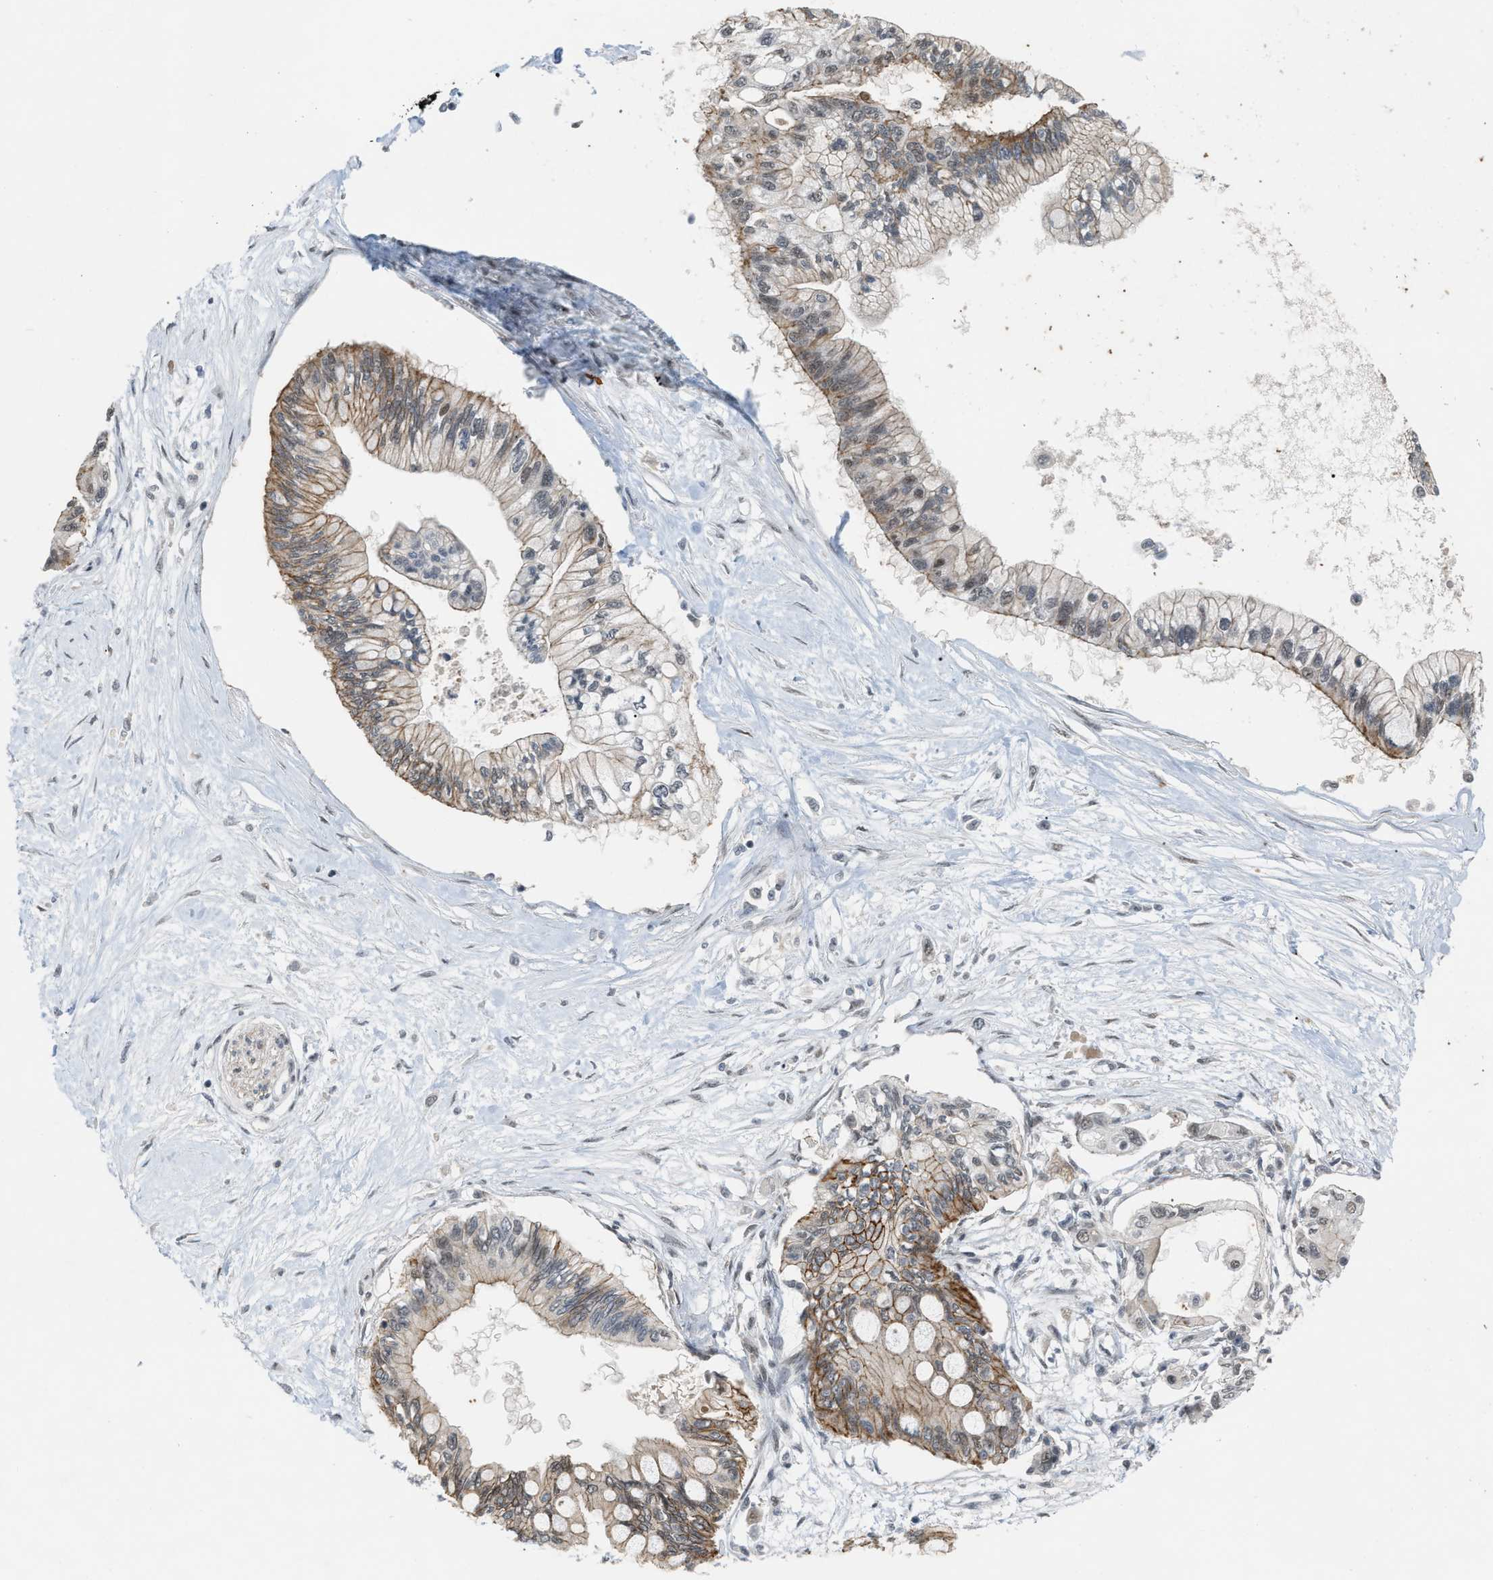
{"staining": {"intensity": "weak", "quantity": "25%-75%", "location": "cytoplasmic/membranous,nuclear"}, "tissue": "pancreatic cancer", "cell_type": "Tumor cells", "image_type": "cancer", "snomed": [{"axis": "morphology", "description": "Adenocarcinoma, NOS"}, {"axis": "topography", "description": "Pancreas"}], "caption": "Immunohistochemistry of human pancreatic cancer shows low levels of weak cytoplasmic/membranous and nuclear expression in about 25%-75% of tumor cells.", "gene": "RFFL", "patient": {"sex": "female", "age": 77}}